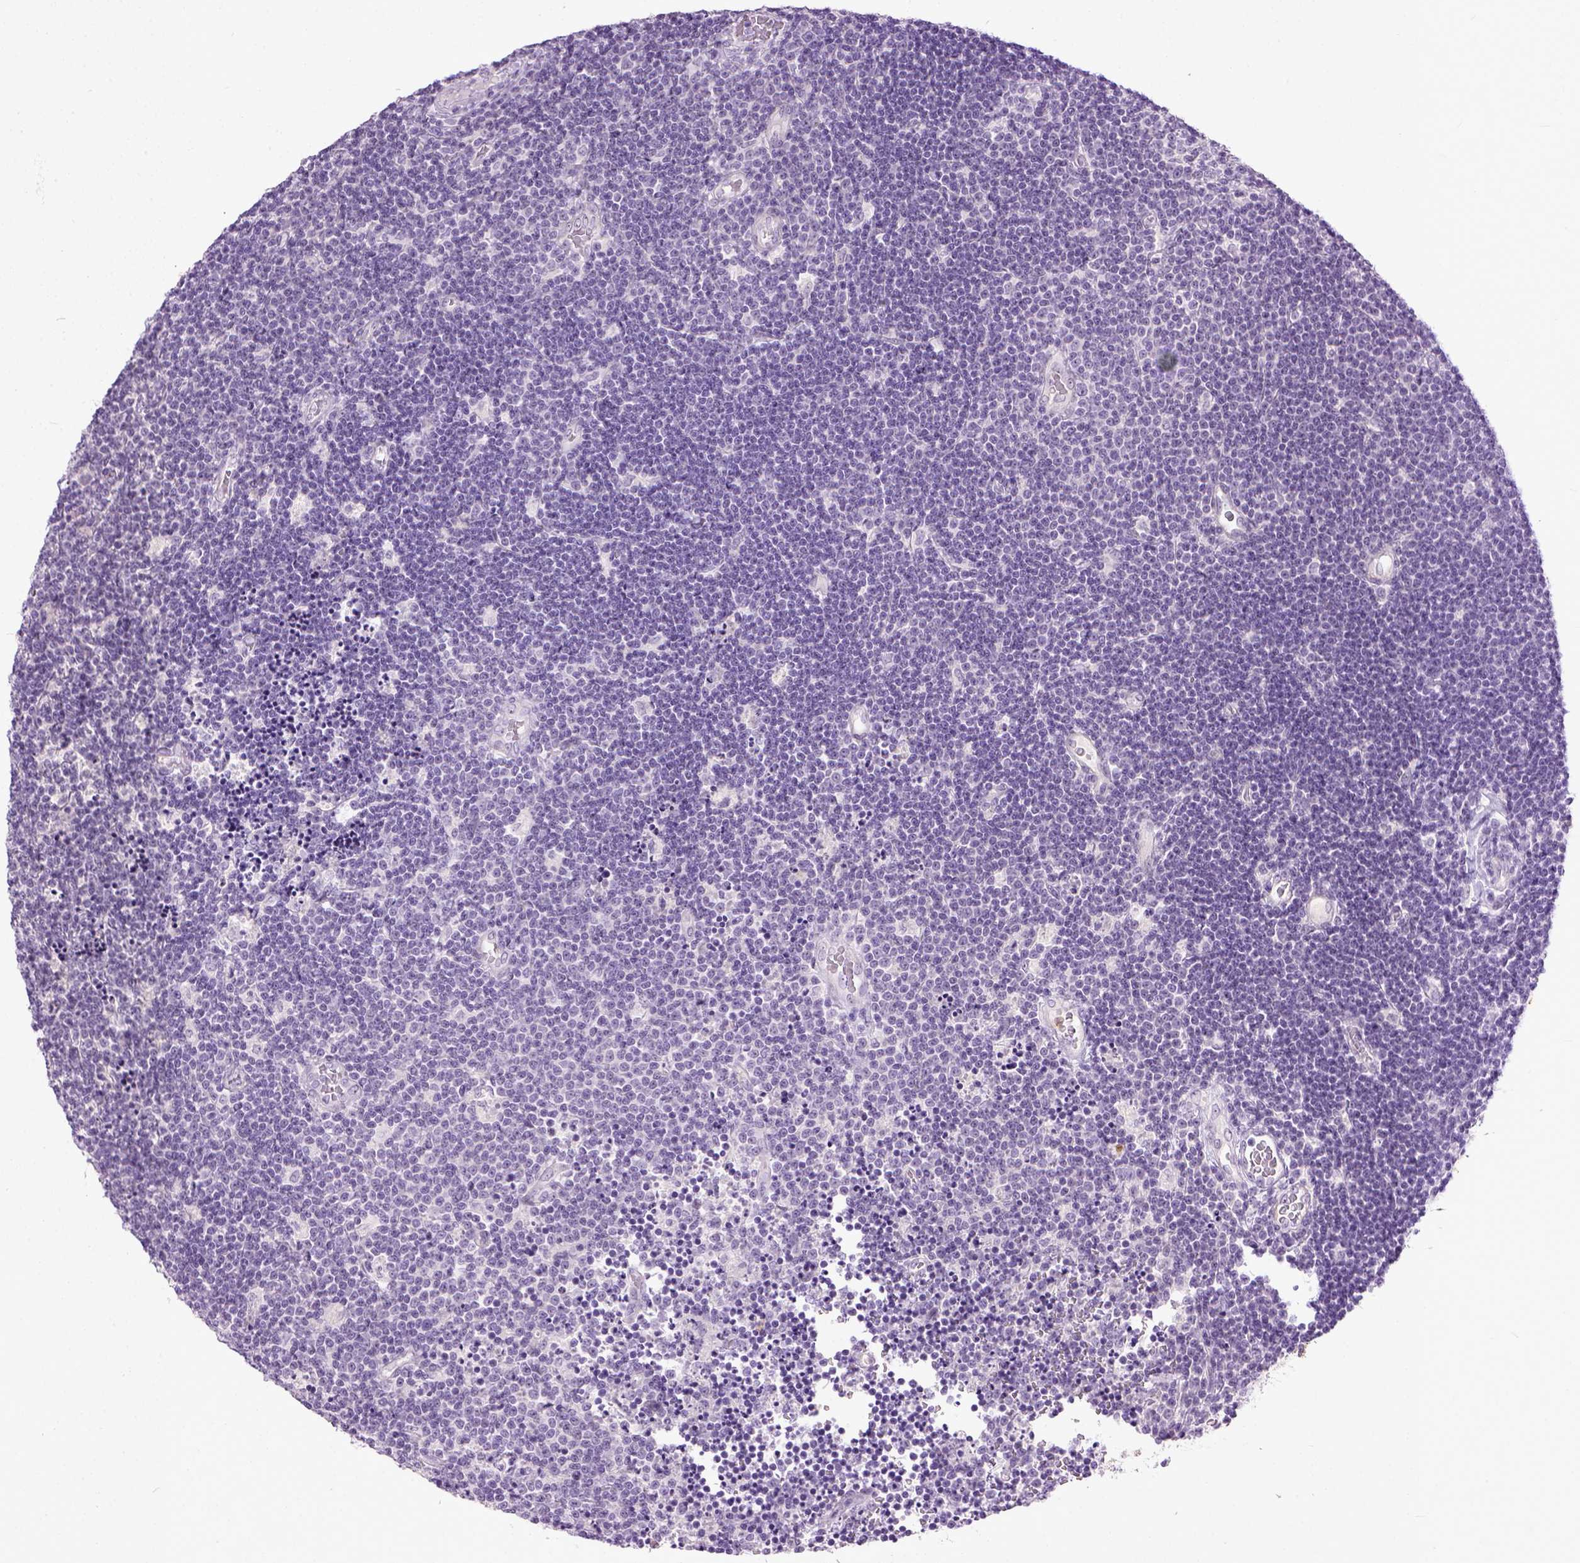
{"staining": {"intensity": "negative", "quantity": "none", "location": "none"}, "tissue": "lymphoma", "cell_type": "Tumor cells", "image_type": "cancer", "snomed": [{"axis": "morphology", "description": "Malignant lymphoma, non-Hodgkin's type, Low grade"}, {"axis": "topography", "description": "Brain"}], "caption": "Image shows no protein positivity in tumor cells of lymphoma tissue.", "gene": "MAPT", "patient": {"sex": "female", "age": 66}}